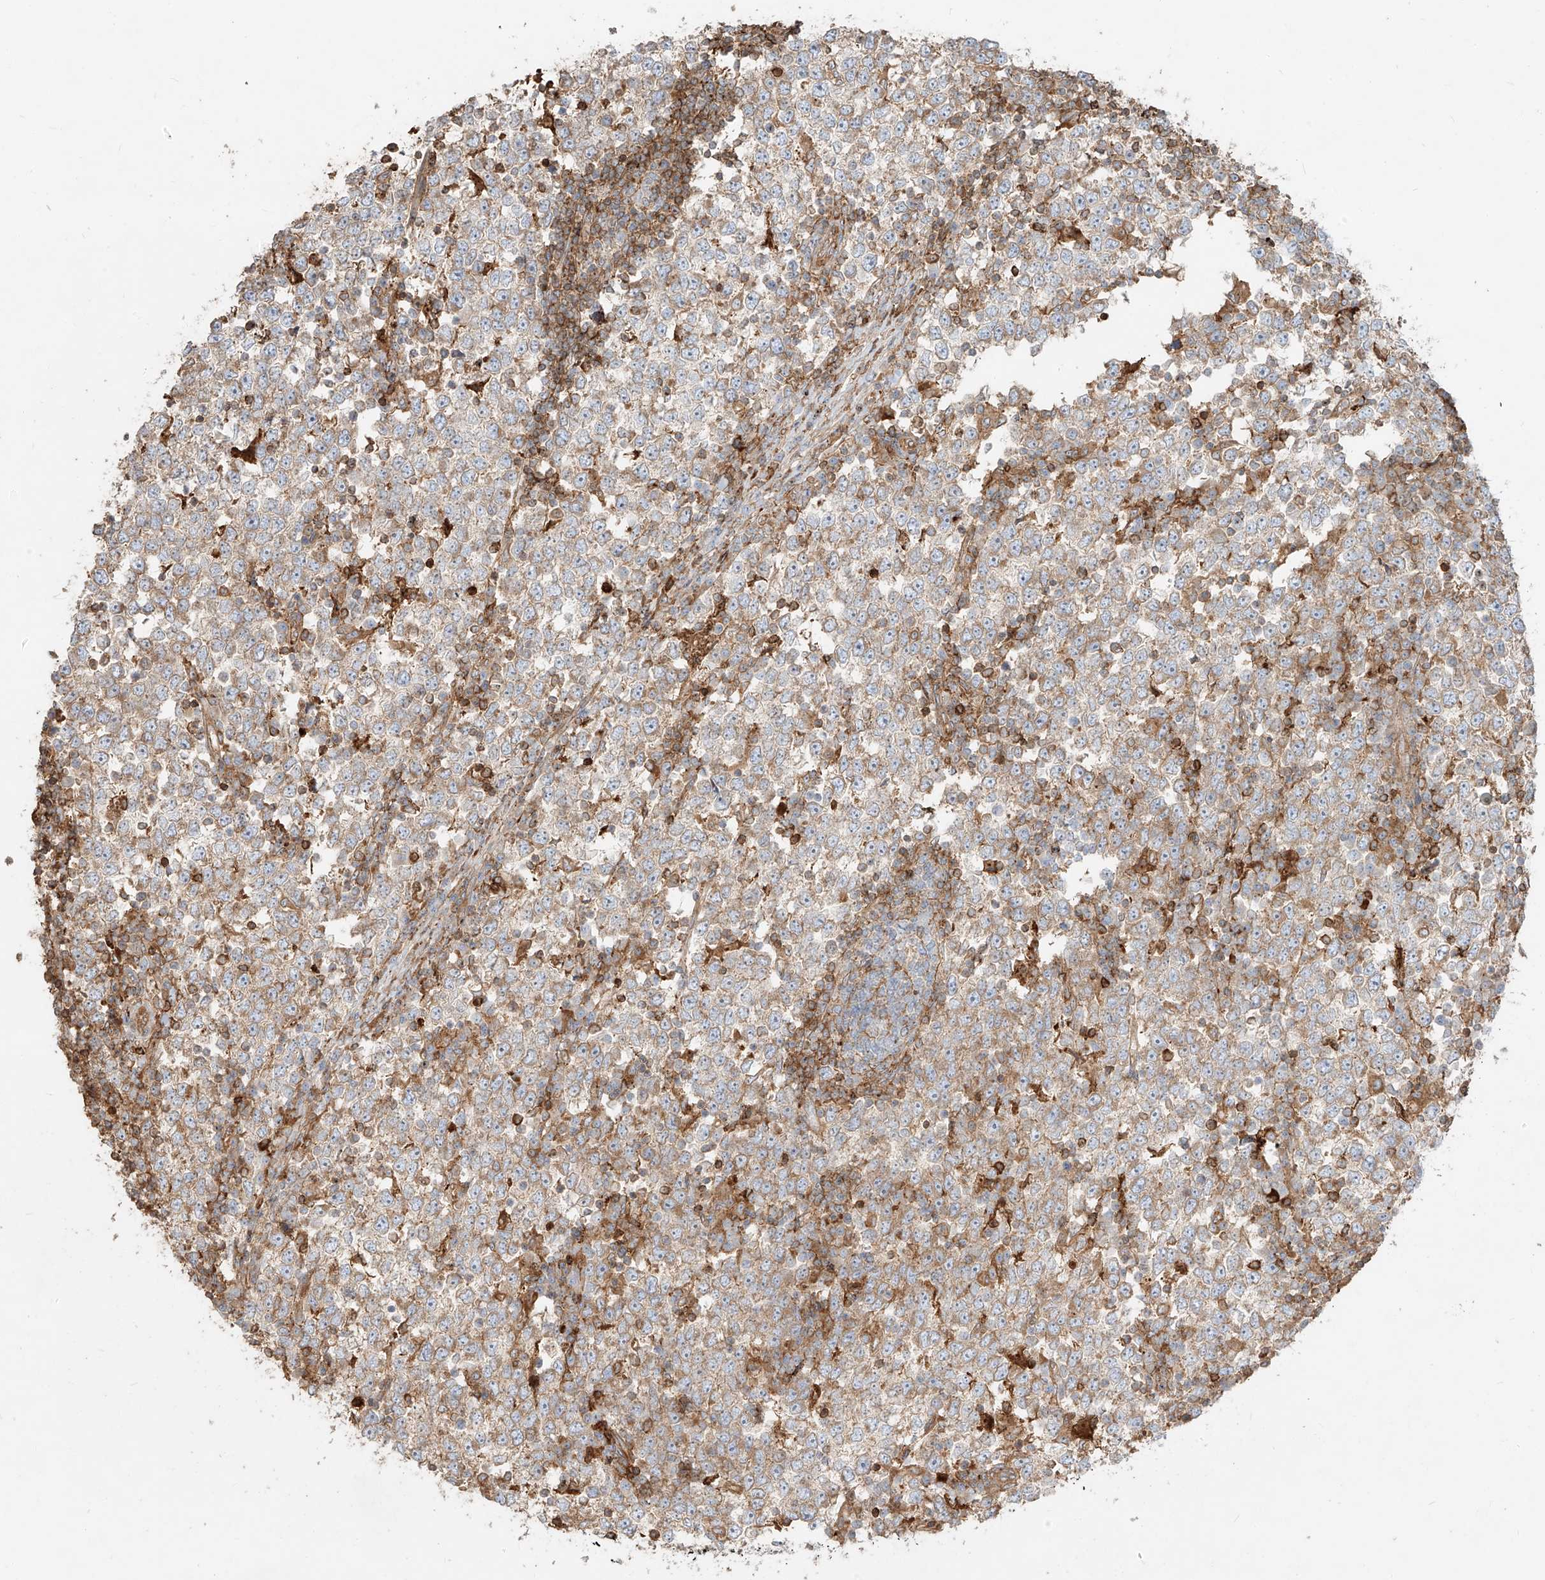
{"staining": {"intensity": "weak", "quantity": ">75%", "location": "cytoplasmic/membranous"}, "tissue": "testis cancer", "cell_type": "Tumor cells", "image_type": "cancer", "snomed": [{"axis": "morphology", "description": "Seminoma, NOS"}, {"axis": "topography", "description": "Testis"}], "caption": "Protein analysis of seminoma (testis) tissue displays weak cytoplasmic/membranous staining in approximately >75% of tumor cells.", "gene": "SNX9", "patient": {"sex": "male", "age": 65}}